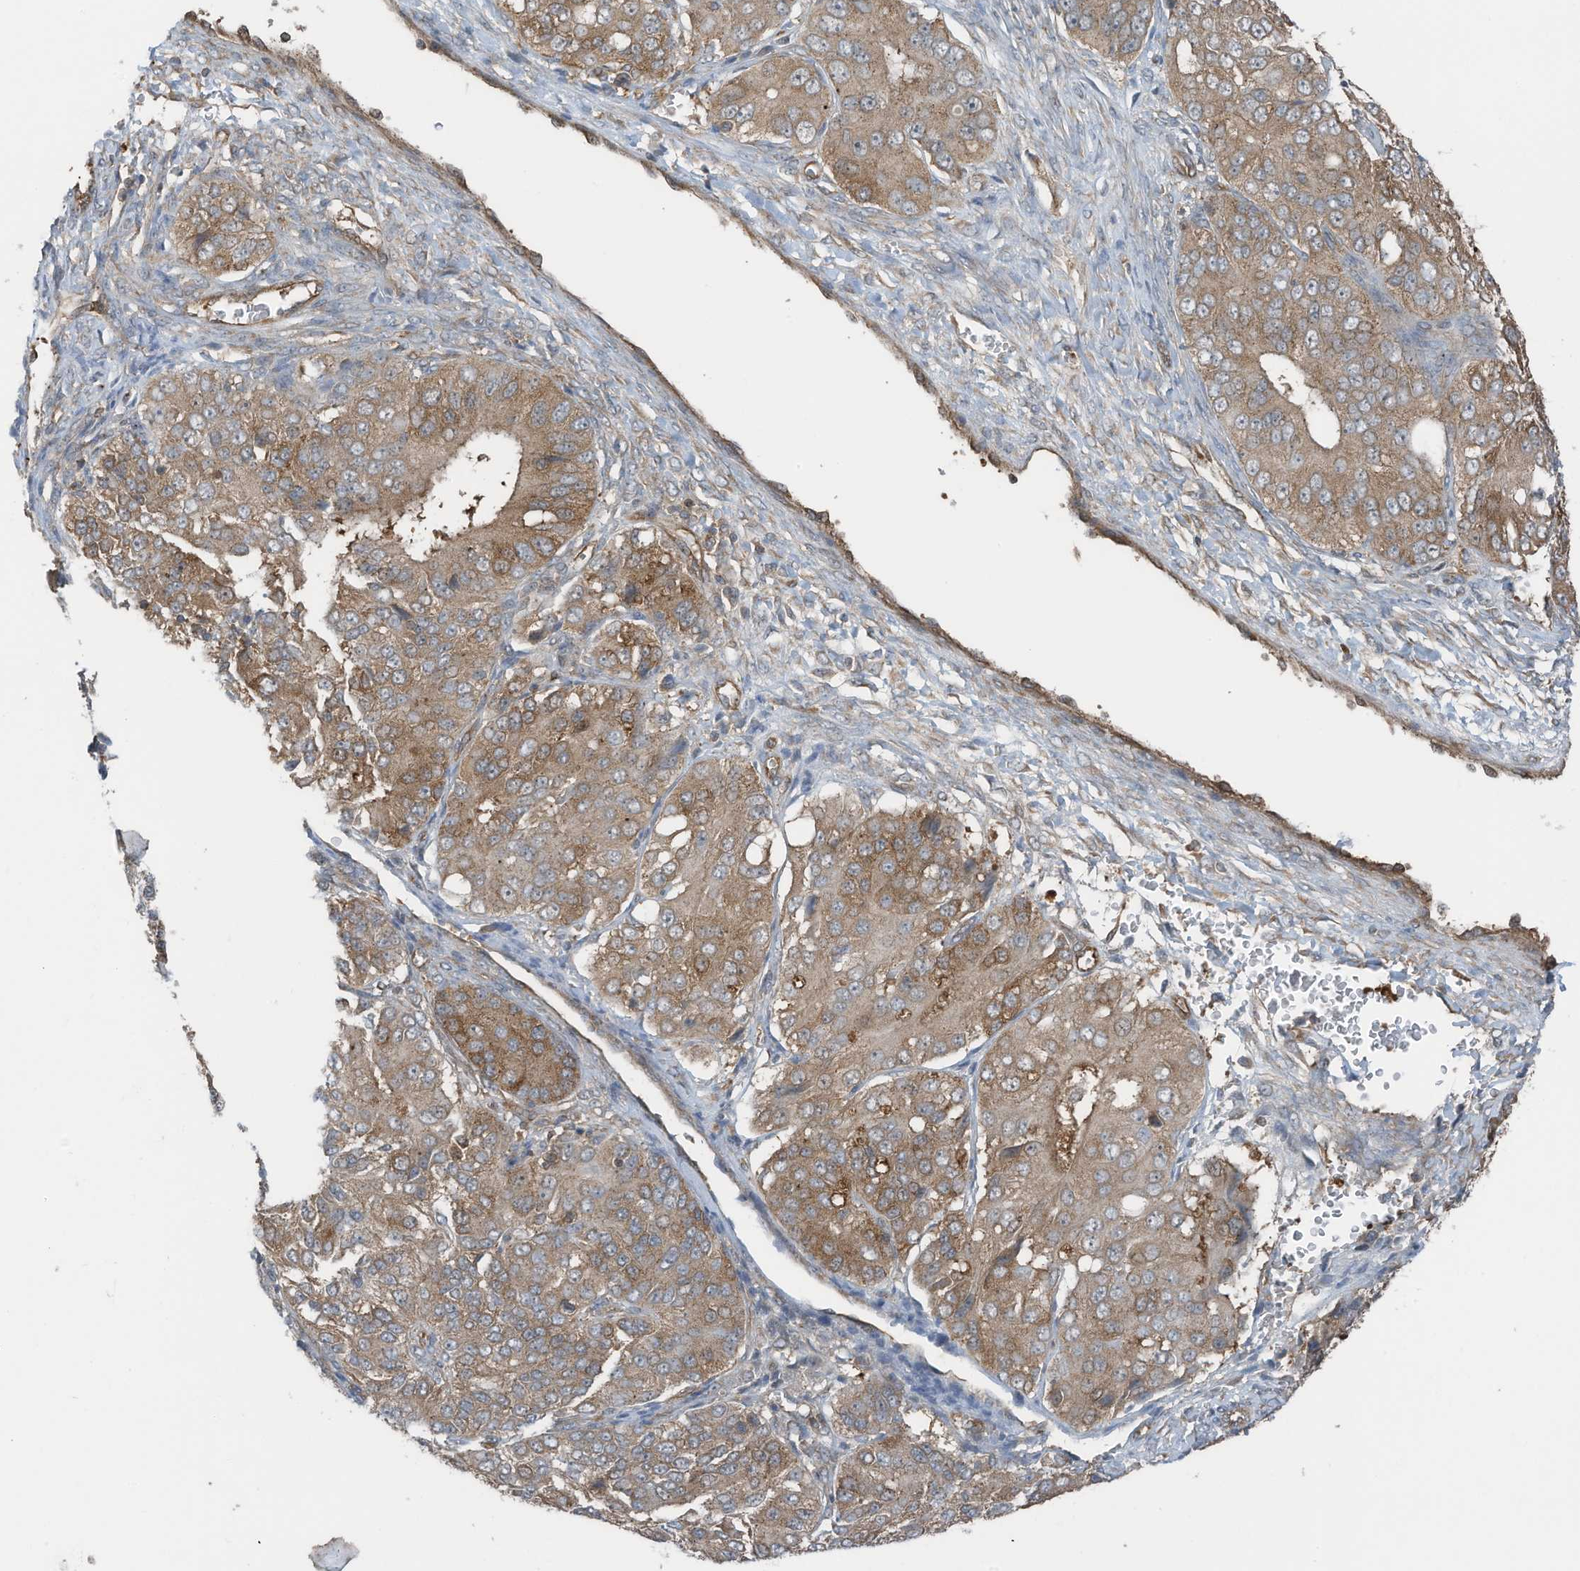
{"staining": {"intensity": "moderate", "quantity": ">75%", "location": "cytoplasmic/membranous"}, "tissue": "ovarian cancer", "cell_type": "Tumor cells", "image_type": "cancer", "snomed": [{"axis": "morphology", "description": "Carcinoma, endometroid"}, {"axis": "topography", "description": "Ovary"}], "caption": "Endometroid carcinoma (ovarian) stained with a brown dye shows moderate cytoplasmic/membranous positive staining in about >75% of tumor cells.", "gene": "TXNDC9", "patient": {"sex": "female", "age": 51}}